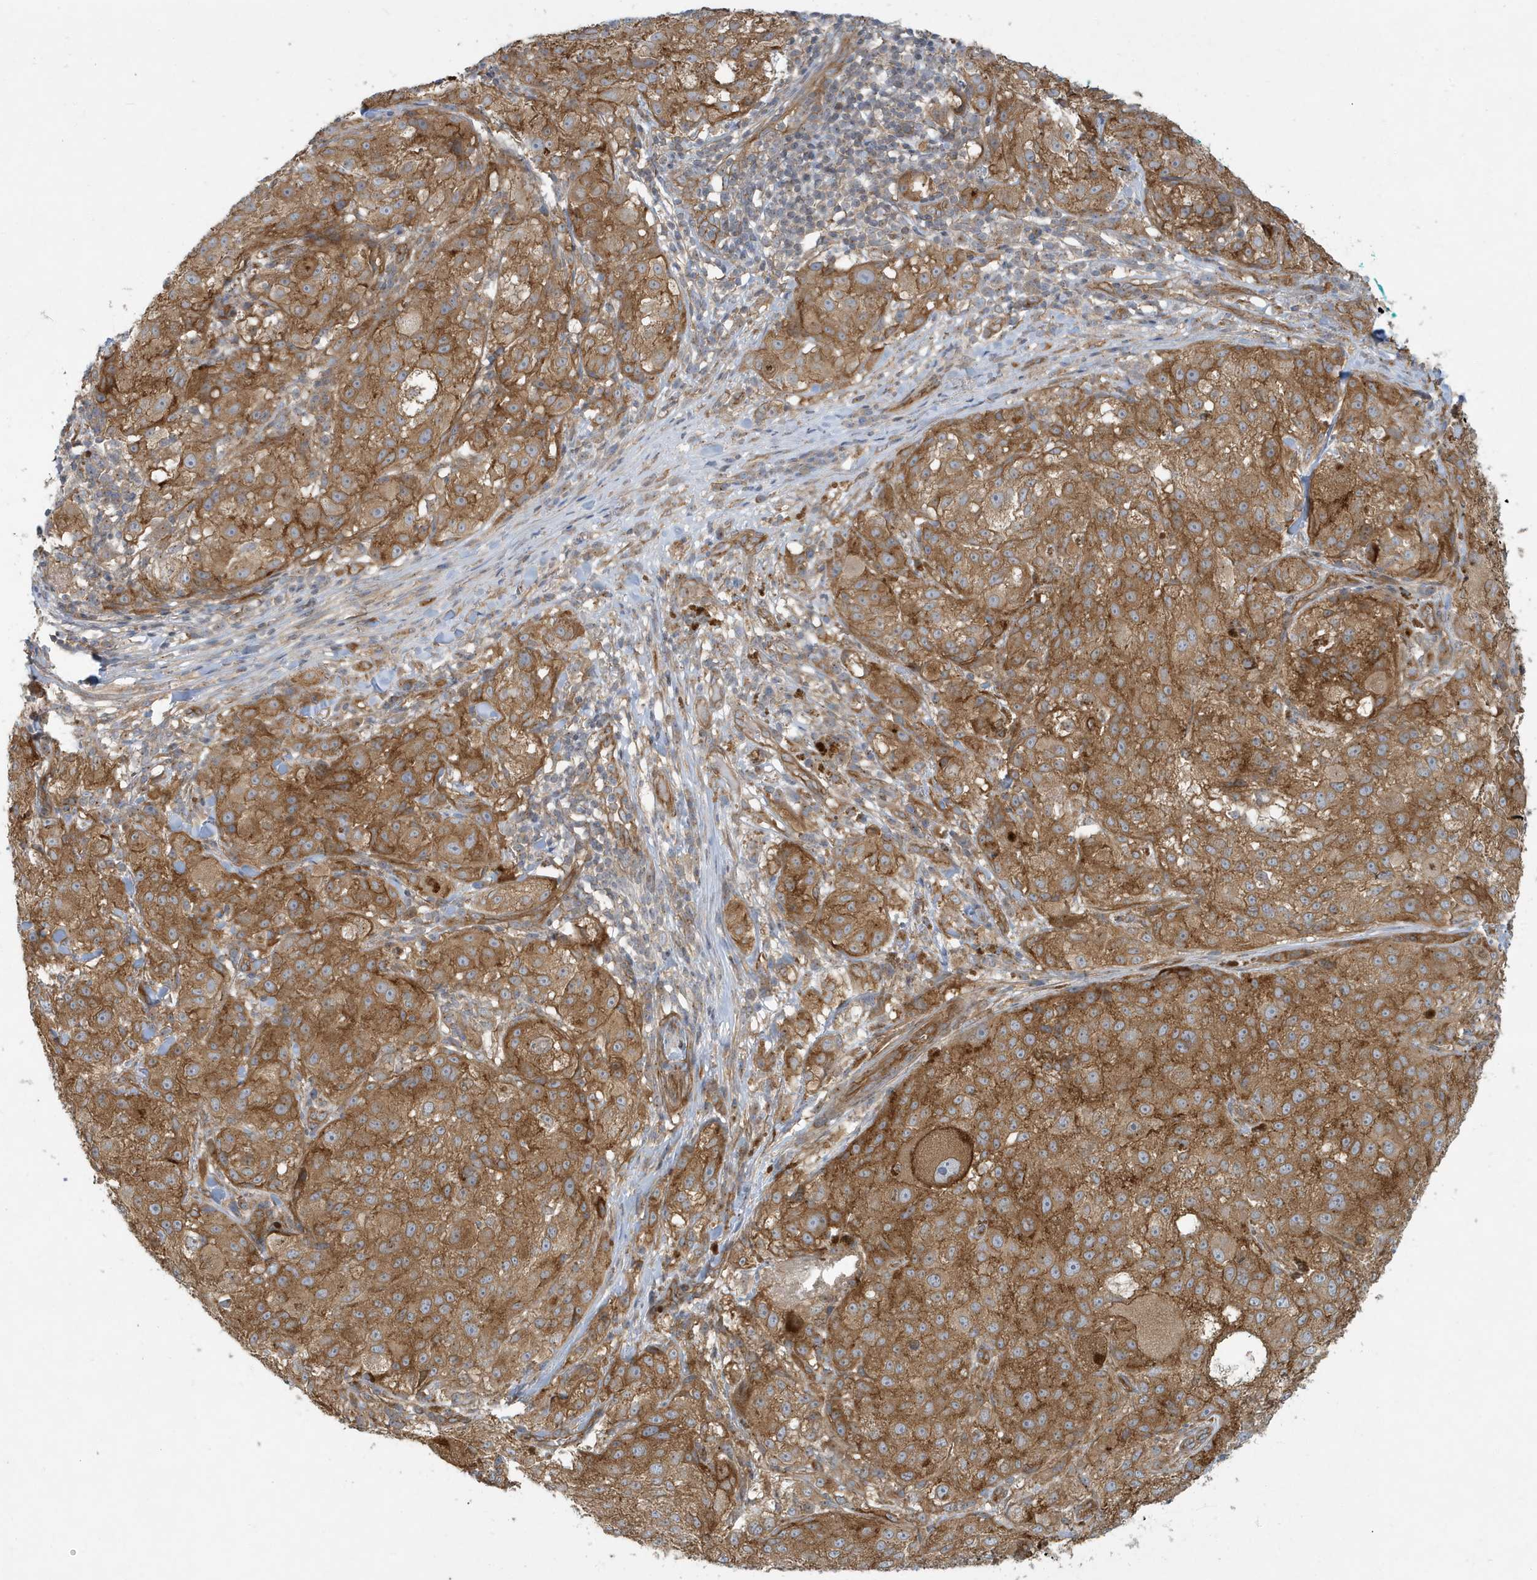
{"staining": {"intensity": "moderate", "quantity": ">75%", "location": "cytoplasmic/membranous"}, "tissue": "melanoma", "cell_type": "Tumor cells", "image_type": "cancer", "snomed": [{"axis": "morphology", "description": "Necrosis, NOS"}, {"axis": "morphology", "description": "Malignant melanoma, NOS"}, {"axis": "topography", "description": "Skin"}], "caption": "Protein expression analysis of human malignant melanoma reveals moderate cytoplasmic/membranous positivity in about >75% of tumor cells. Using DAB (brown) and hematoxylin (blue) stains, captured at high magnification using brightfield microscopy.", "gene": "ATP23", "patient": {"sex": "female", "age": 87}}